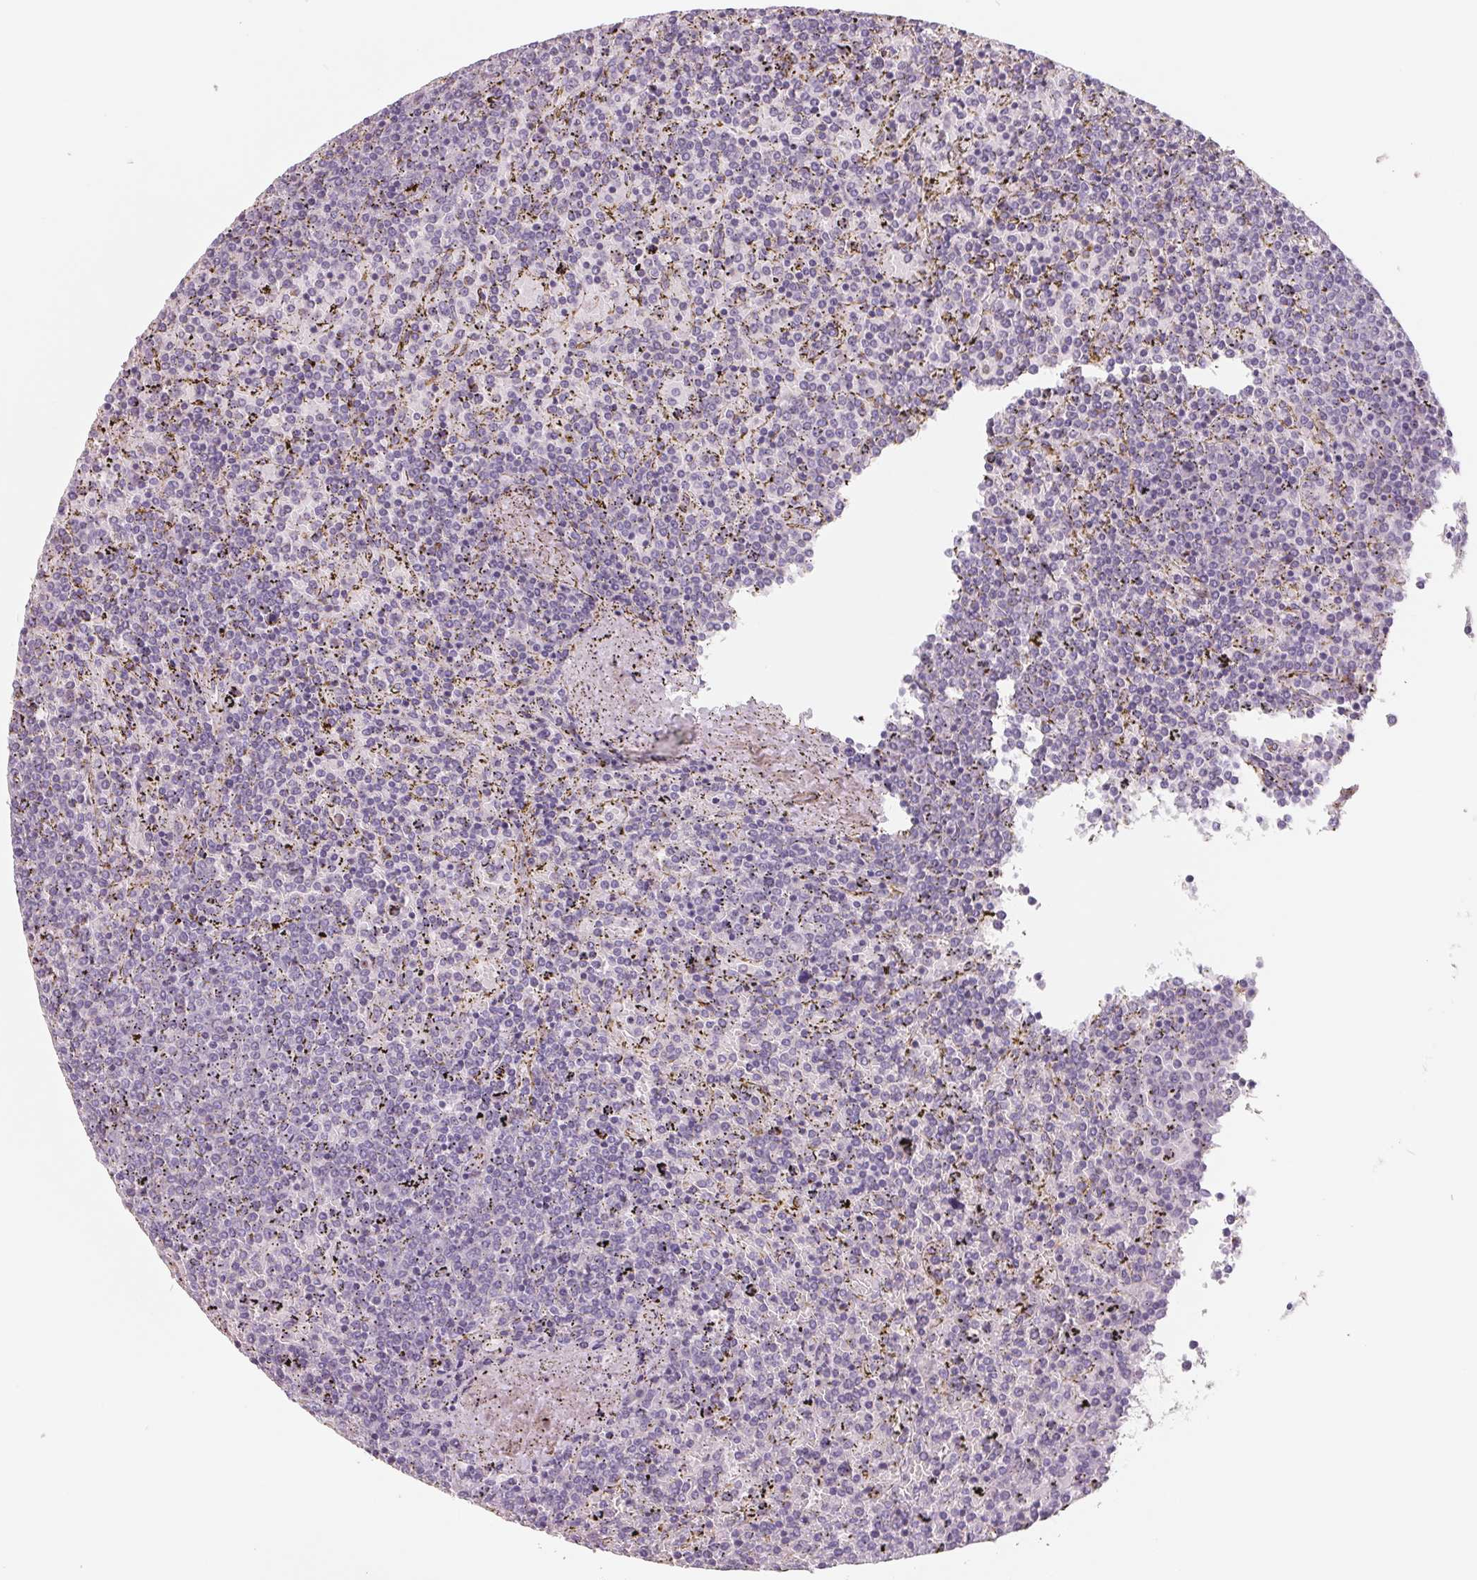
{"staining": {"intensity": "negative", "quantity": "none", "location": "none"}, "tissue": "lymphoma", "cell_type": "Tumor cells", "image_type": "cancer", "snomed": [{"axis": "morphology", "description": "Malignant lymphoma, non-Hodgkin's type, Low grade"}, {"axis": "topography", "description": "Spleen"}], "caption": "An immunohistochemistry image of malignant lymphoma, non-Hodgkin's type (low-grade) is shown. There is no staining in tumor cells of malignant lymphoma, non-Hodgkin's type (low-grade).", "gene": "FTCD", "patient": {"sex": "female", "age": 77}}